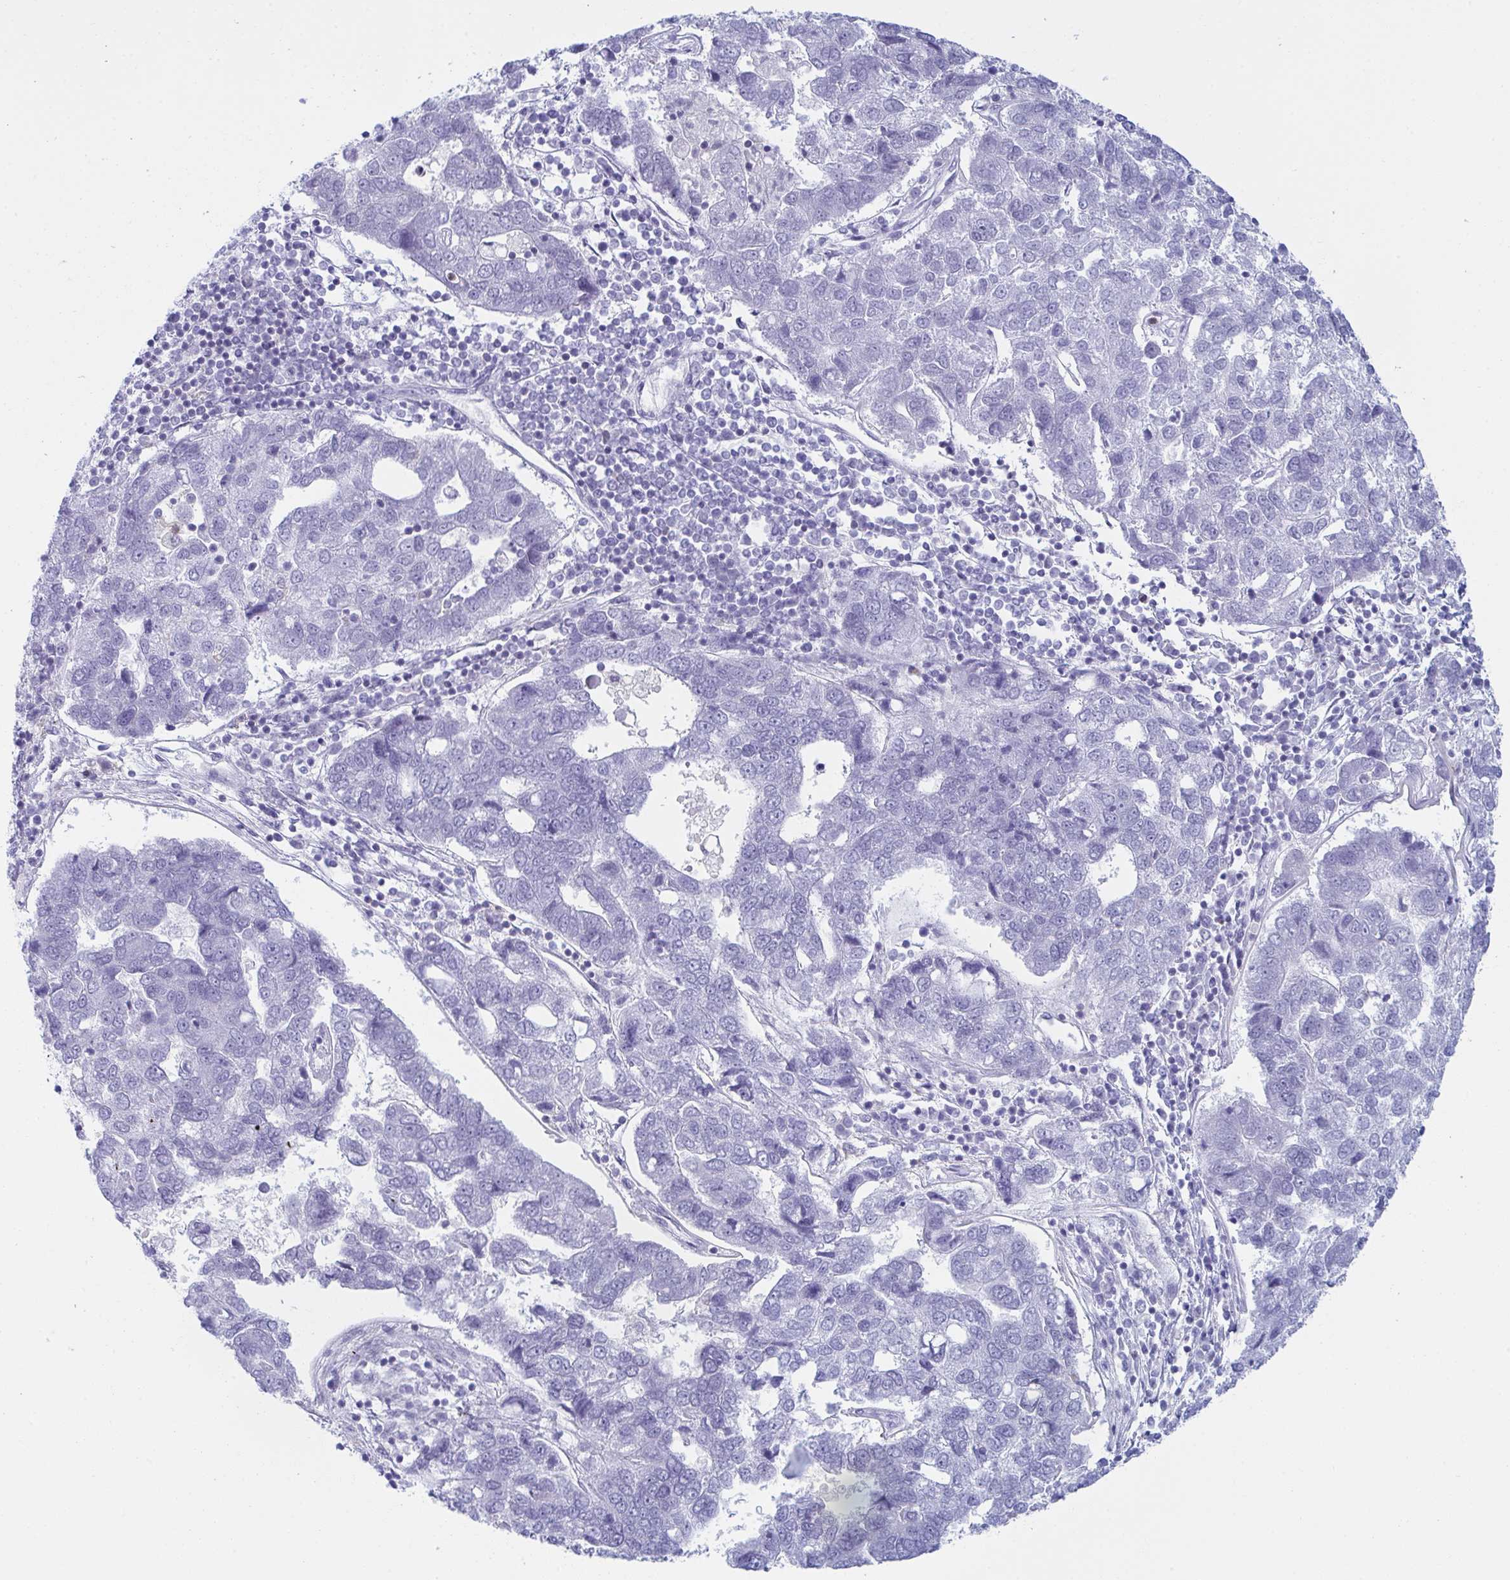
{"staining": {"intensity": "negative", "quantity": "none", "location": "none"}, "tissue": "pancreatic cancer", "cell_type": "Tumor cells", "image_type": "cancer", "snomed": [{"axis": "morphology", "description": "Adenocarcinoma, NOS"}, {"axis": "topography", "description": "Pancreas"}], "caption": "An image of pancreatic adenocarcinoma stained for a protein shows no brown staining in tumor cells.", "gene": "MYO1F", "patient": {"sex": "female", "age": 61}}